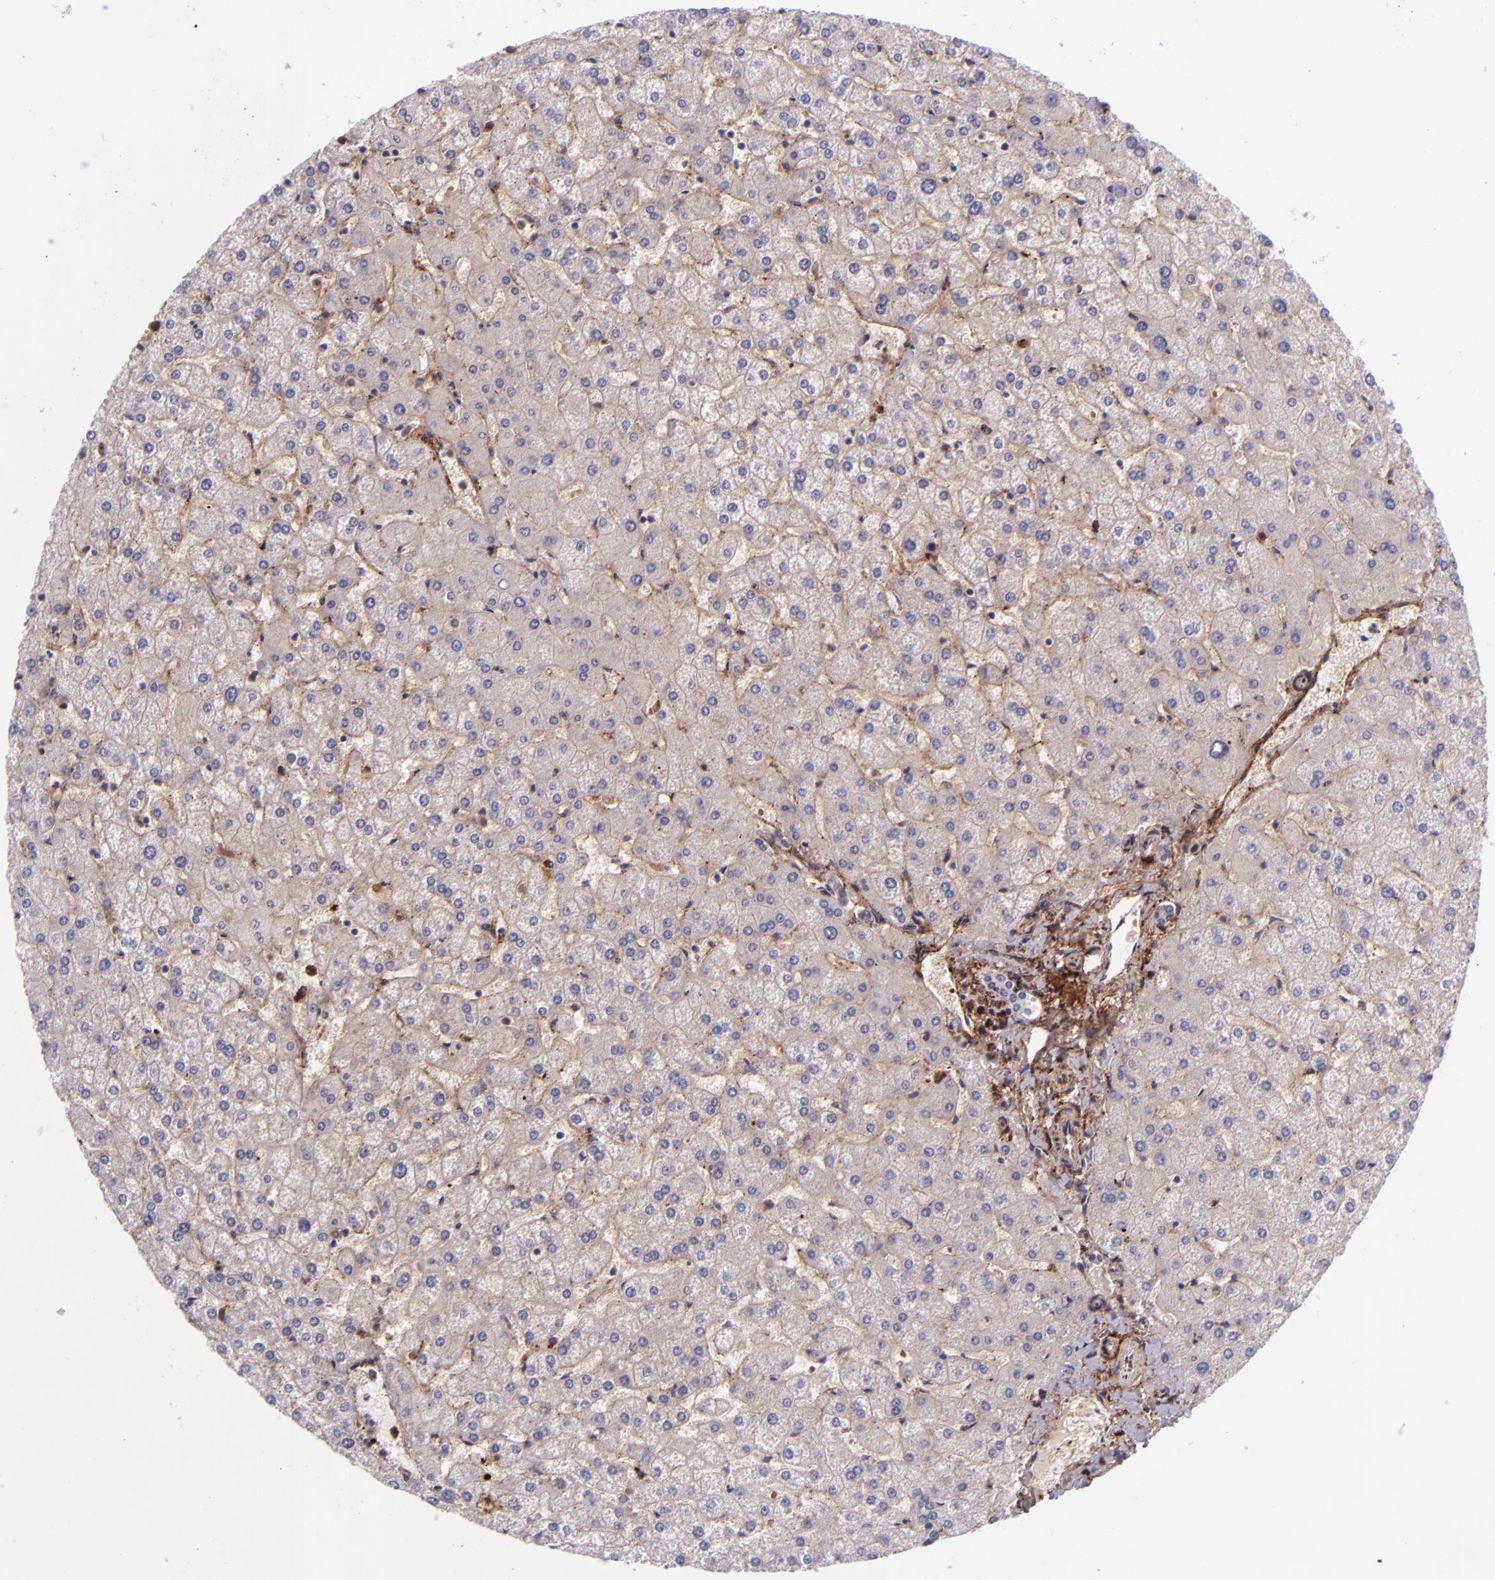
{"staining": {"intensity": "negative", "quantity": "none", "location": "none"}, "tissue": "liver", "cell_type": "Cholangiocytes", "image_type": "normal", "snomed": [{"axis": "morphology", "description": "Normal tissue, NOS"}, {"axis": "topography", "description": "Liver"}], "caption": "Liver stained for a protein using immunohistochemistry (IHC) reveals no positivity cholangiocytes.", "gene": "LGALS1", "patient": {"sex": "female", "age": 32}}